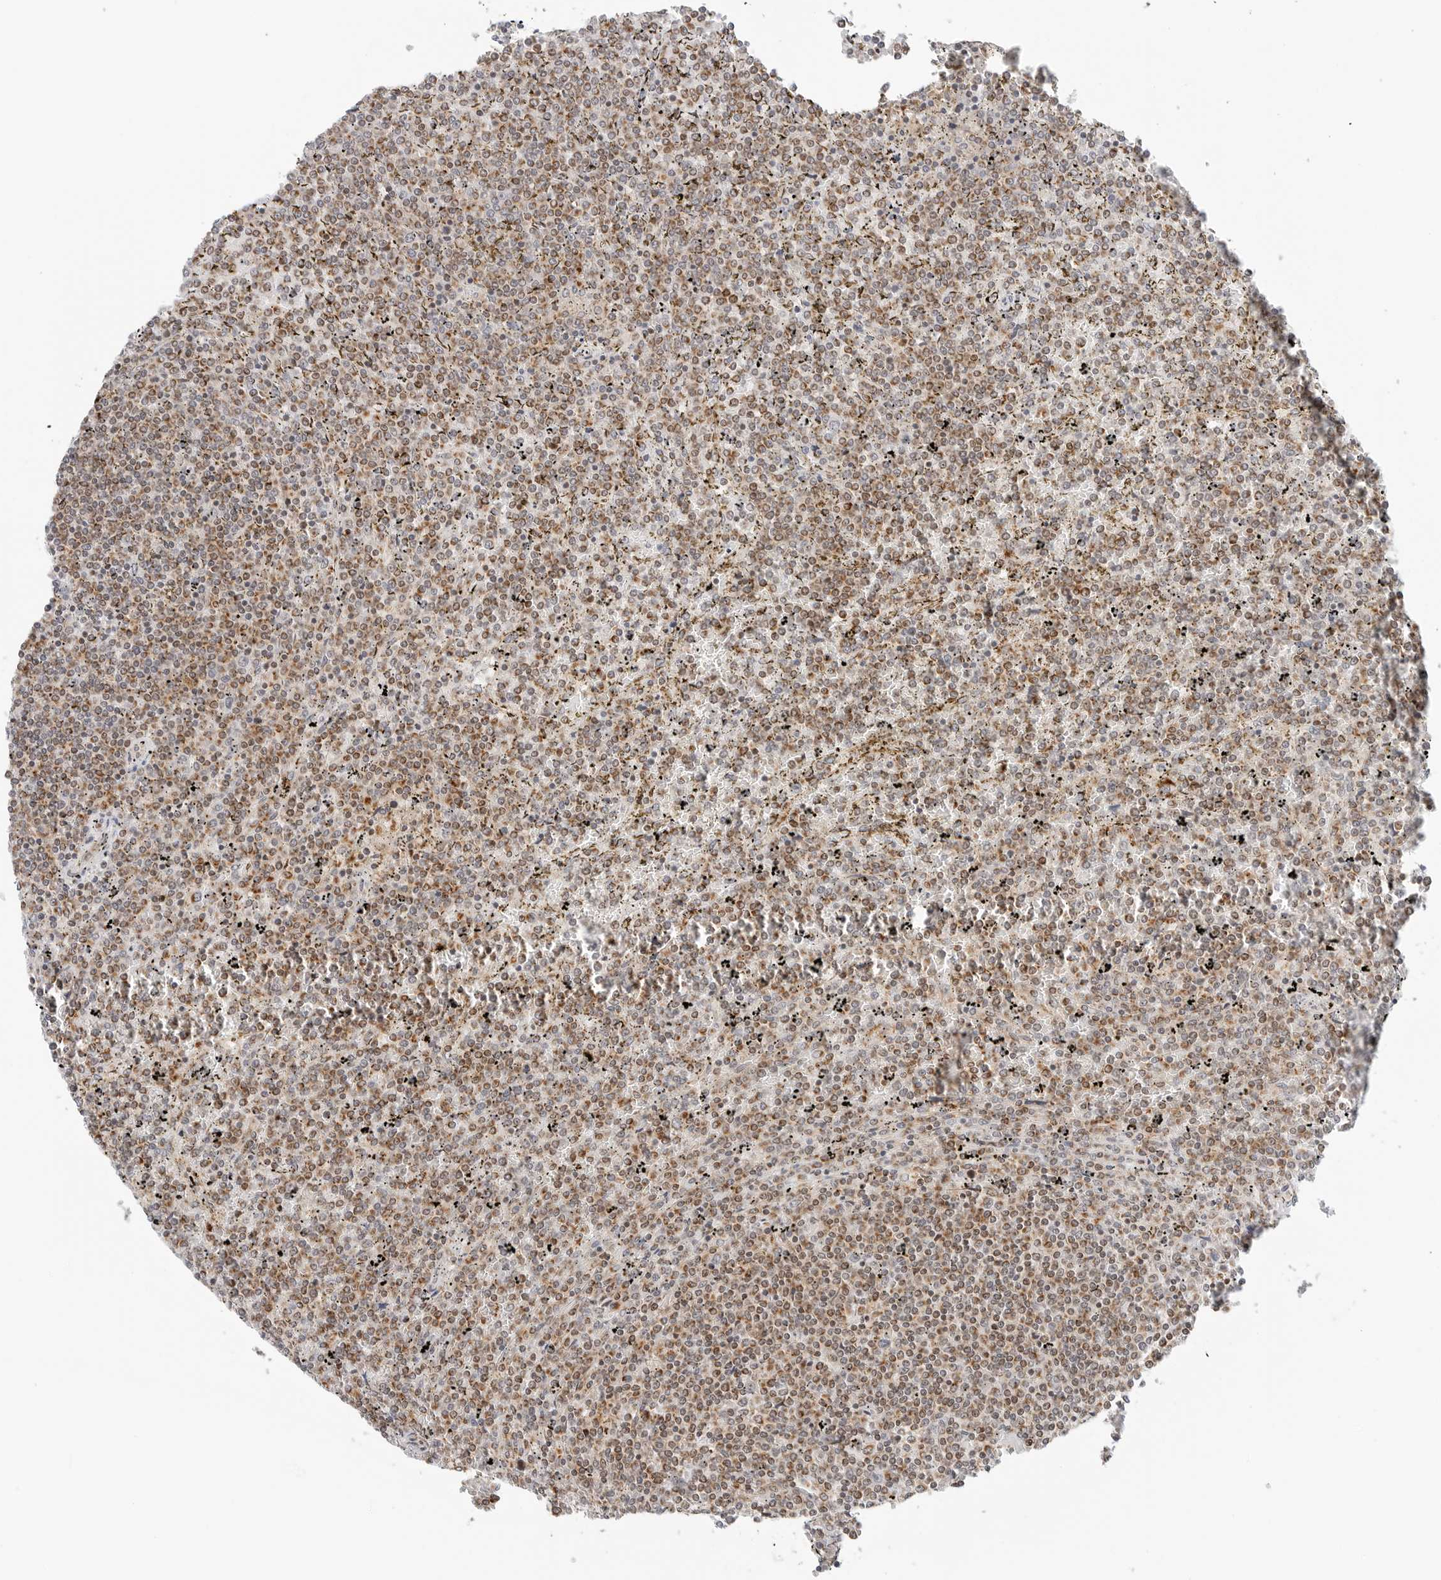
{"staining": {"intensity": "moderate", "quantity": ">75%", "location": "cytoplasmic/membranous"}, "tissue": "lymphoma", "cell_type": "Tumor cells", "image_type": "cancer", "snomed": [{"axis": "morphology", "description": "Malignant lymphoma, non-Hodgkin's type, Low grade"}, {"axis": "topography", "description": "Spleen"}], "caption": "Protein staining by immunohistochemistry (IHC) exhibits moderate cytoplasmic/membranous positivity in about >75% of tumor cells in lymphoma.", "gene": "DYRK4", "patient": {"sex": "female", "age": 19}}